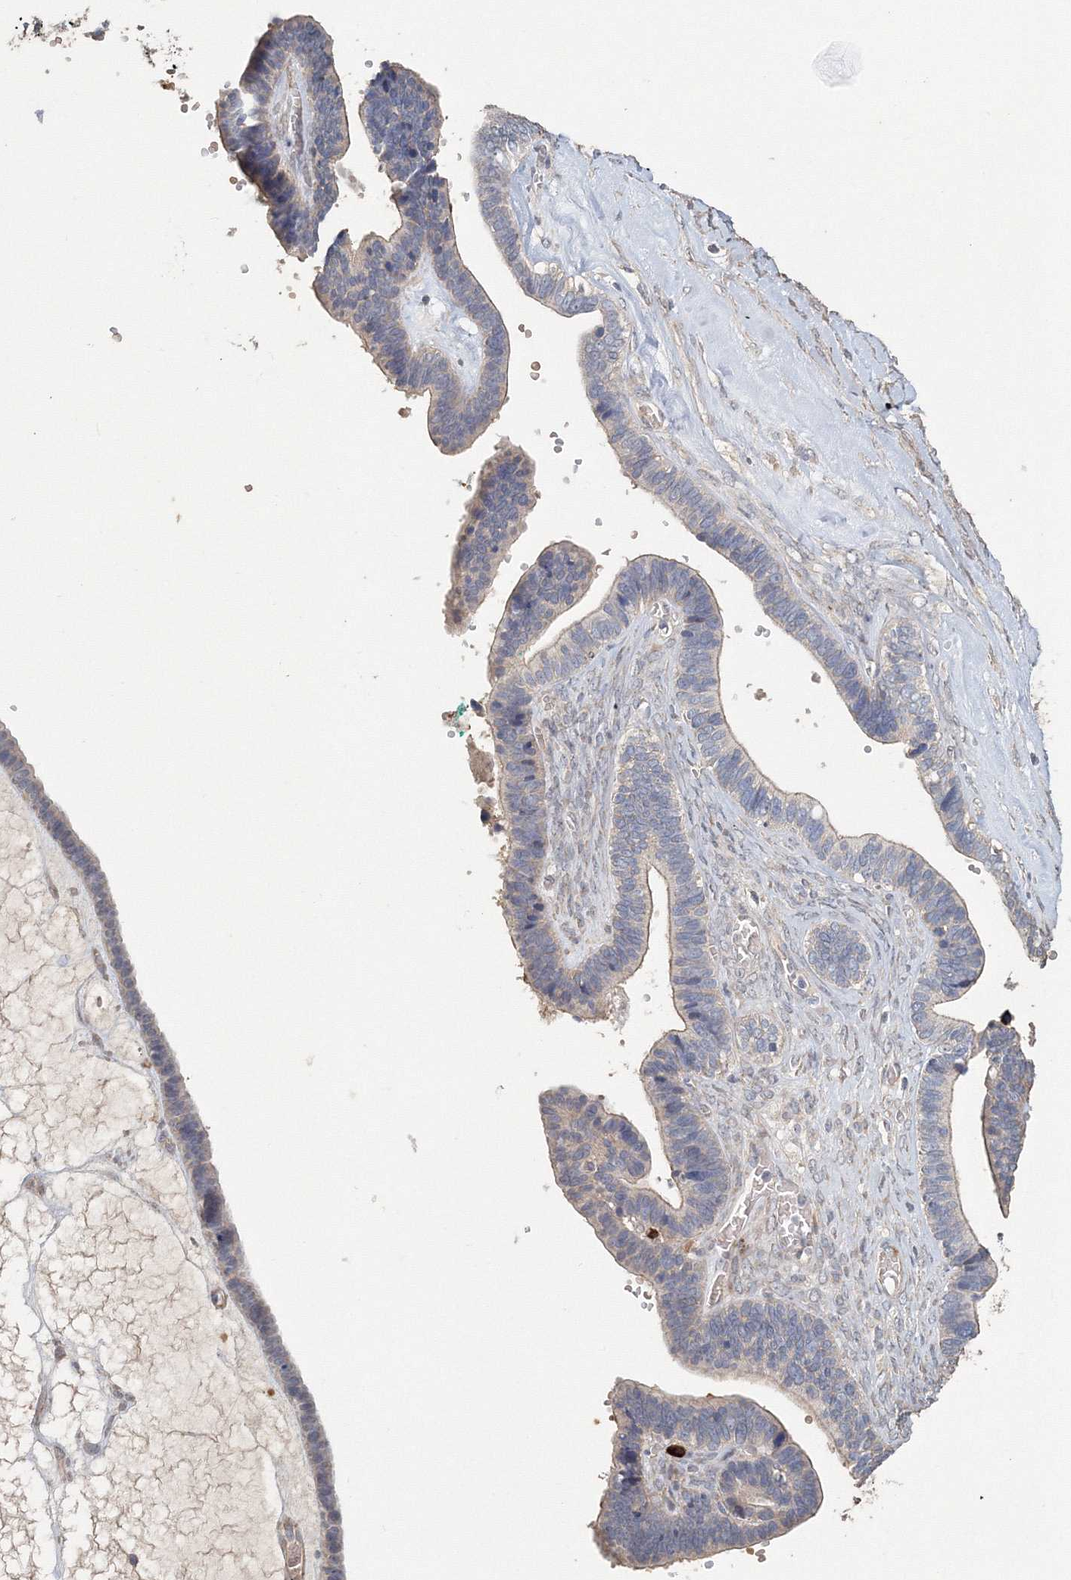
{"staining": {"intensity": "weak", "quantity": "<25%", "location": "cytoplasmic/membranous"}, "tissue": "ovarian cancer", "cell_type": "Tumor cells", "image_type": "cancer", "snomed": [{"axis": "morphology", "description": "Cystadenocarcinoma, serous, NOS"}, {"axis": "topography", "description": "Ovary"}], "caption": "There is no significant staining in tumor cells of ovarian cancer.", "gene": "NALF2", "patient": {"sex": "female", "age": 56}}